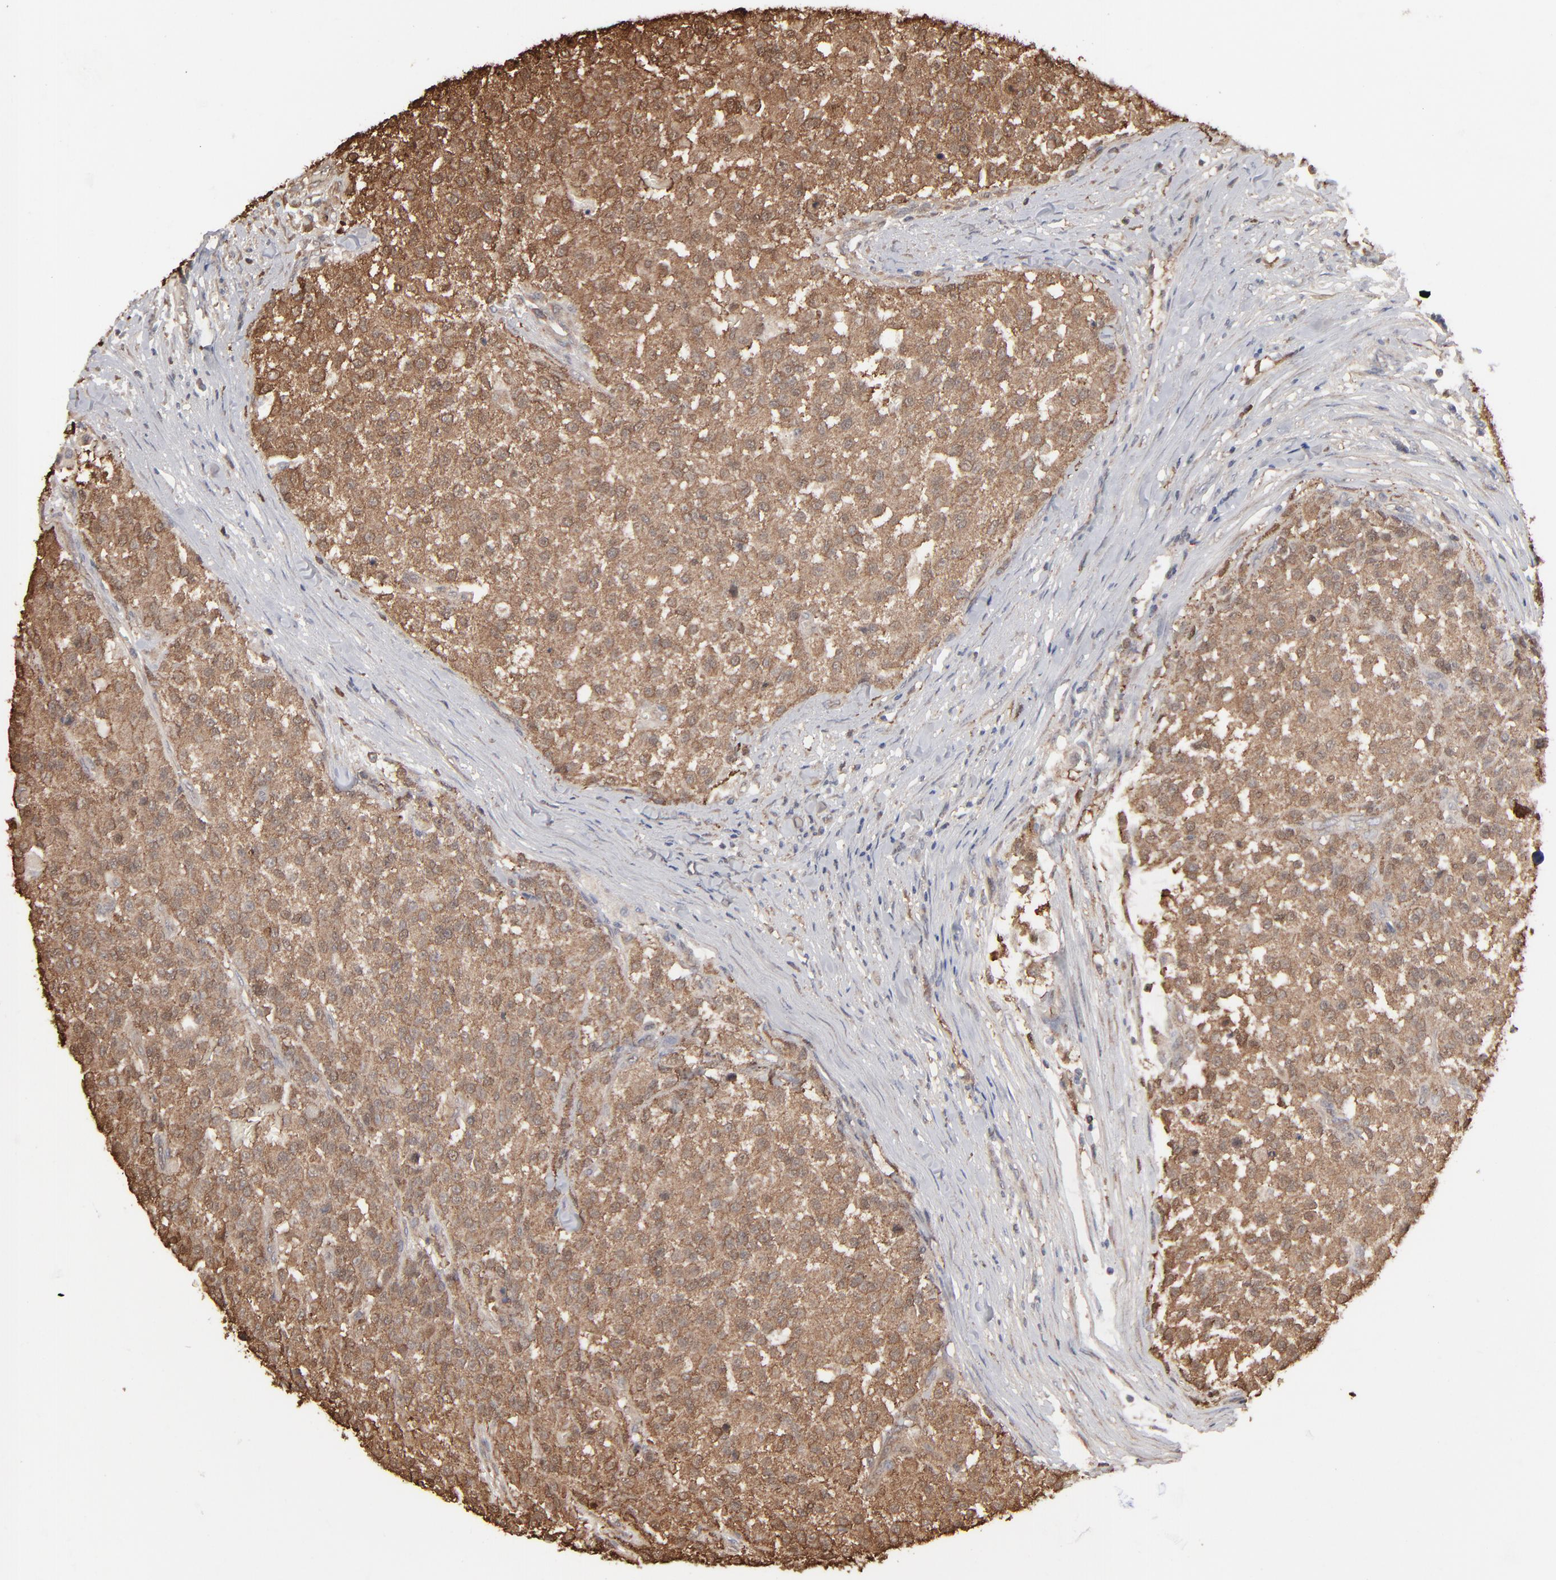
{"staining": {"intensity": "strong", "quantity": ">75%", "location": "cytoplasmic/membranous"}, "tissue": "testis cancer", "cell_type": "Tumor cells", "image_type": "cancer", "snomed": [{"axis": "morphology", "description": "Seminoma, NOS"}, {"axis": "topography", "description": "Testis"}], "caption": "Testis cancer (seminoma) was stained to show a protein in brown. There is high levels of strong cytoplasmic/membranous staining in approximately >75% of tumor cells.", "gene": "NME1-NME2", "patient": {"sex": "male", "age": 59}}